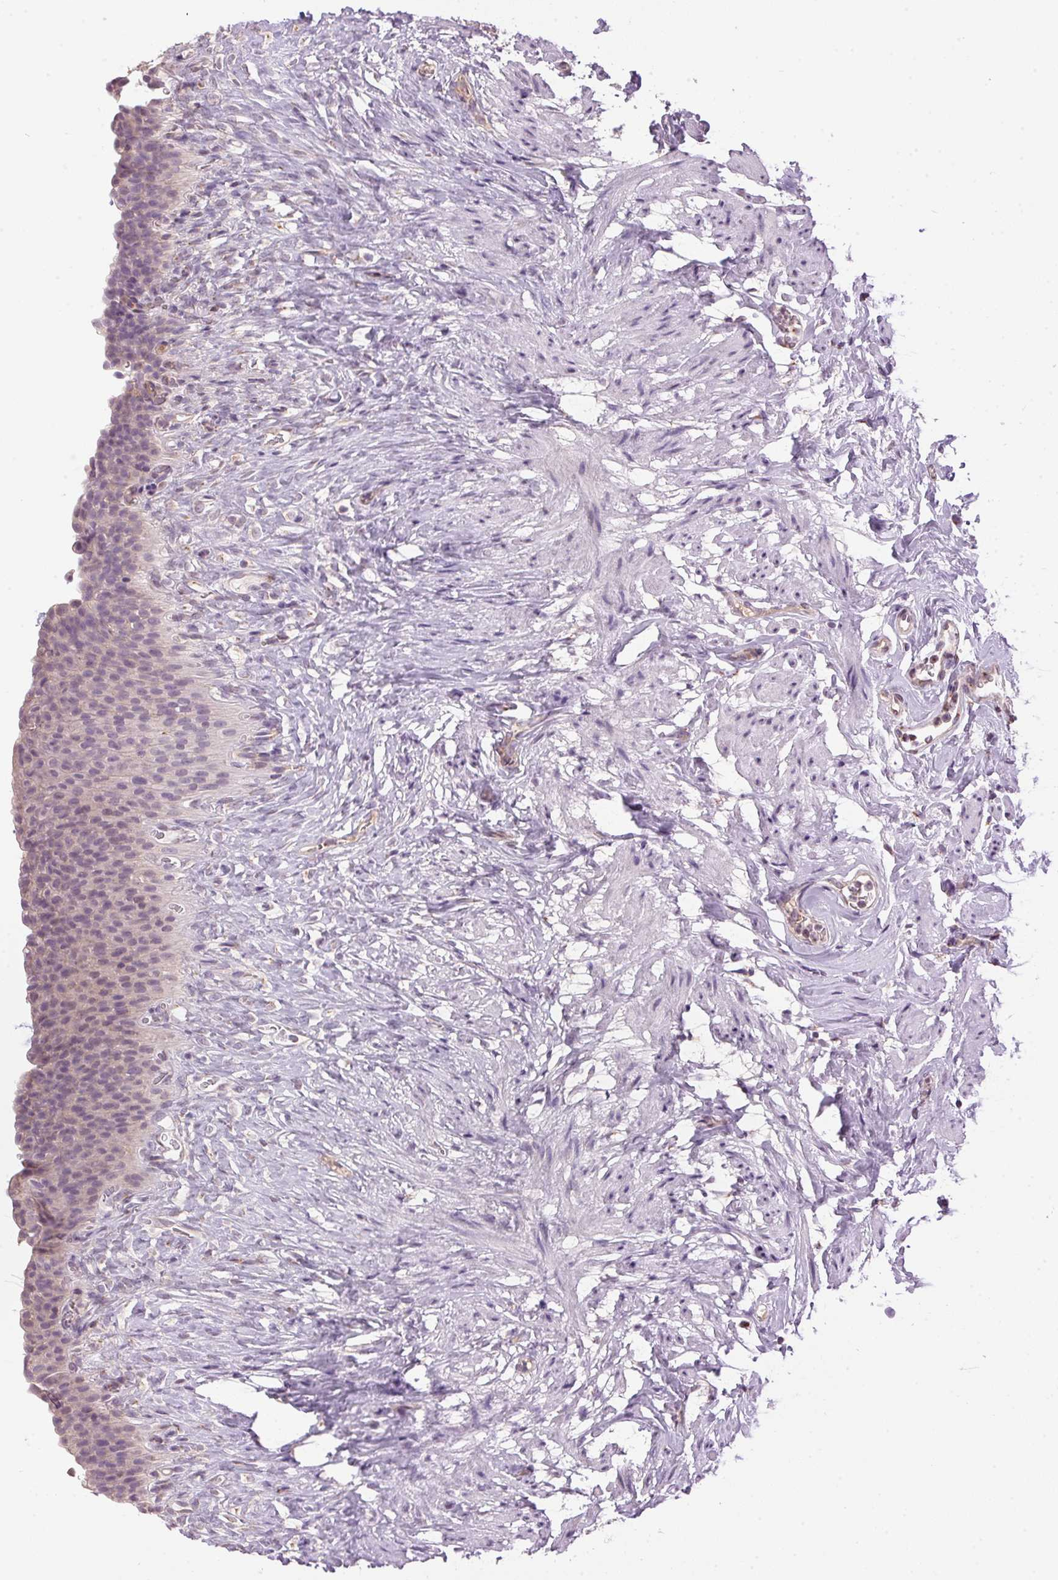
{"staining": {"intensity": "moderate", "quantity": "<25%", "location": "cytoplasmic/membranous"}, "tissue": "urinary bladder", "cell_type": "Urothelial cells", "image_type": "normal", "snomed": [{"axis": "morphology", "description": "Normal tissue, NOS"}, {"axis": "topography", "description": "Urinary bladder"}, {"axis": "topography", "description": "Prostate"}], "caption": "Protein staining of benign urinary bladder displays moderate cytoplasmic/membranous expression in about <25% of urothelial cells. (Brightfield microscopy of DAB IHC at high magnification).", "gene": "GOLPH3", "patient": {"sex": "male", "age": 76}}